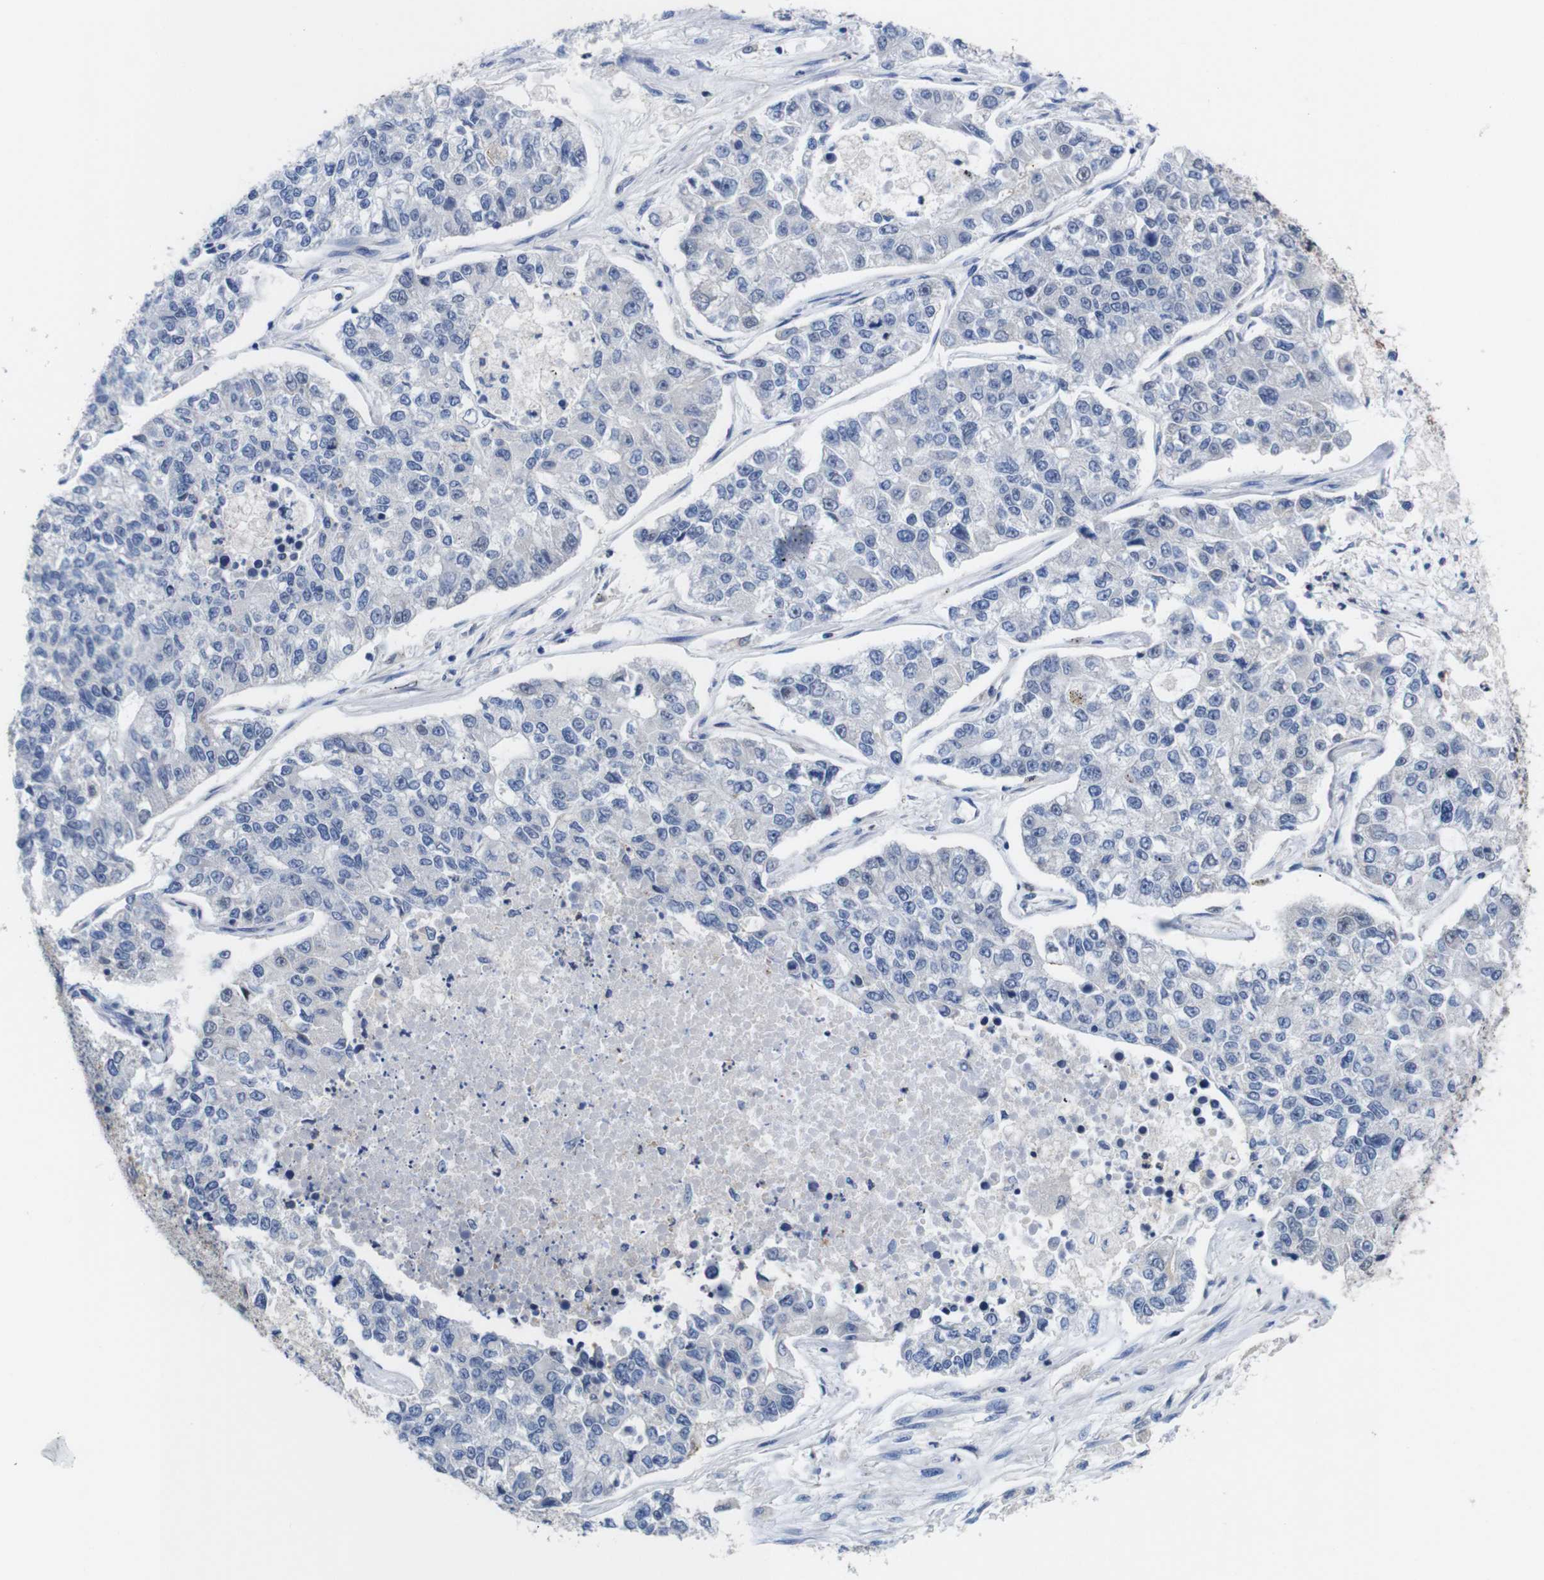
{"staining": {"intensity": "negative", "quantity": "none", "location": "none"}, "tissue": "lung cancer", "cell_type": "Tumor cells", "image_type": "cancer", "snomed": [{"axis": "morphology", "description": "Adenocarcinoma, NOS"}, {"axis": "topography", "description": "Lung"}], "caption": "A high-resolution photomicrograph shows immunohistochemistry (IHC) staining of lung cancer, which demonstrates no significant positivity in tumor cells.", "gene": "USH1C", "patient": {"sex": "male", "age": 49}}